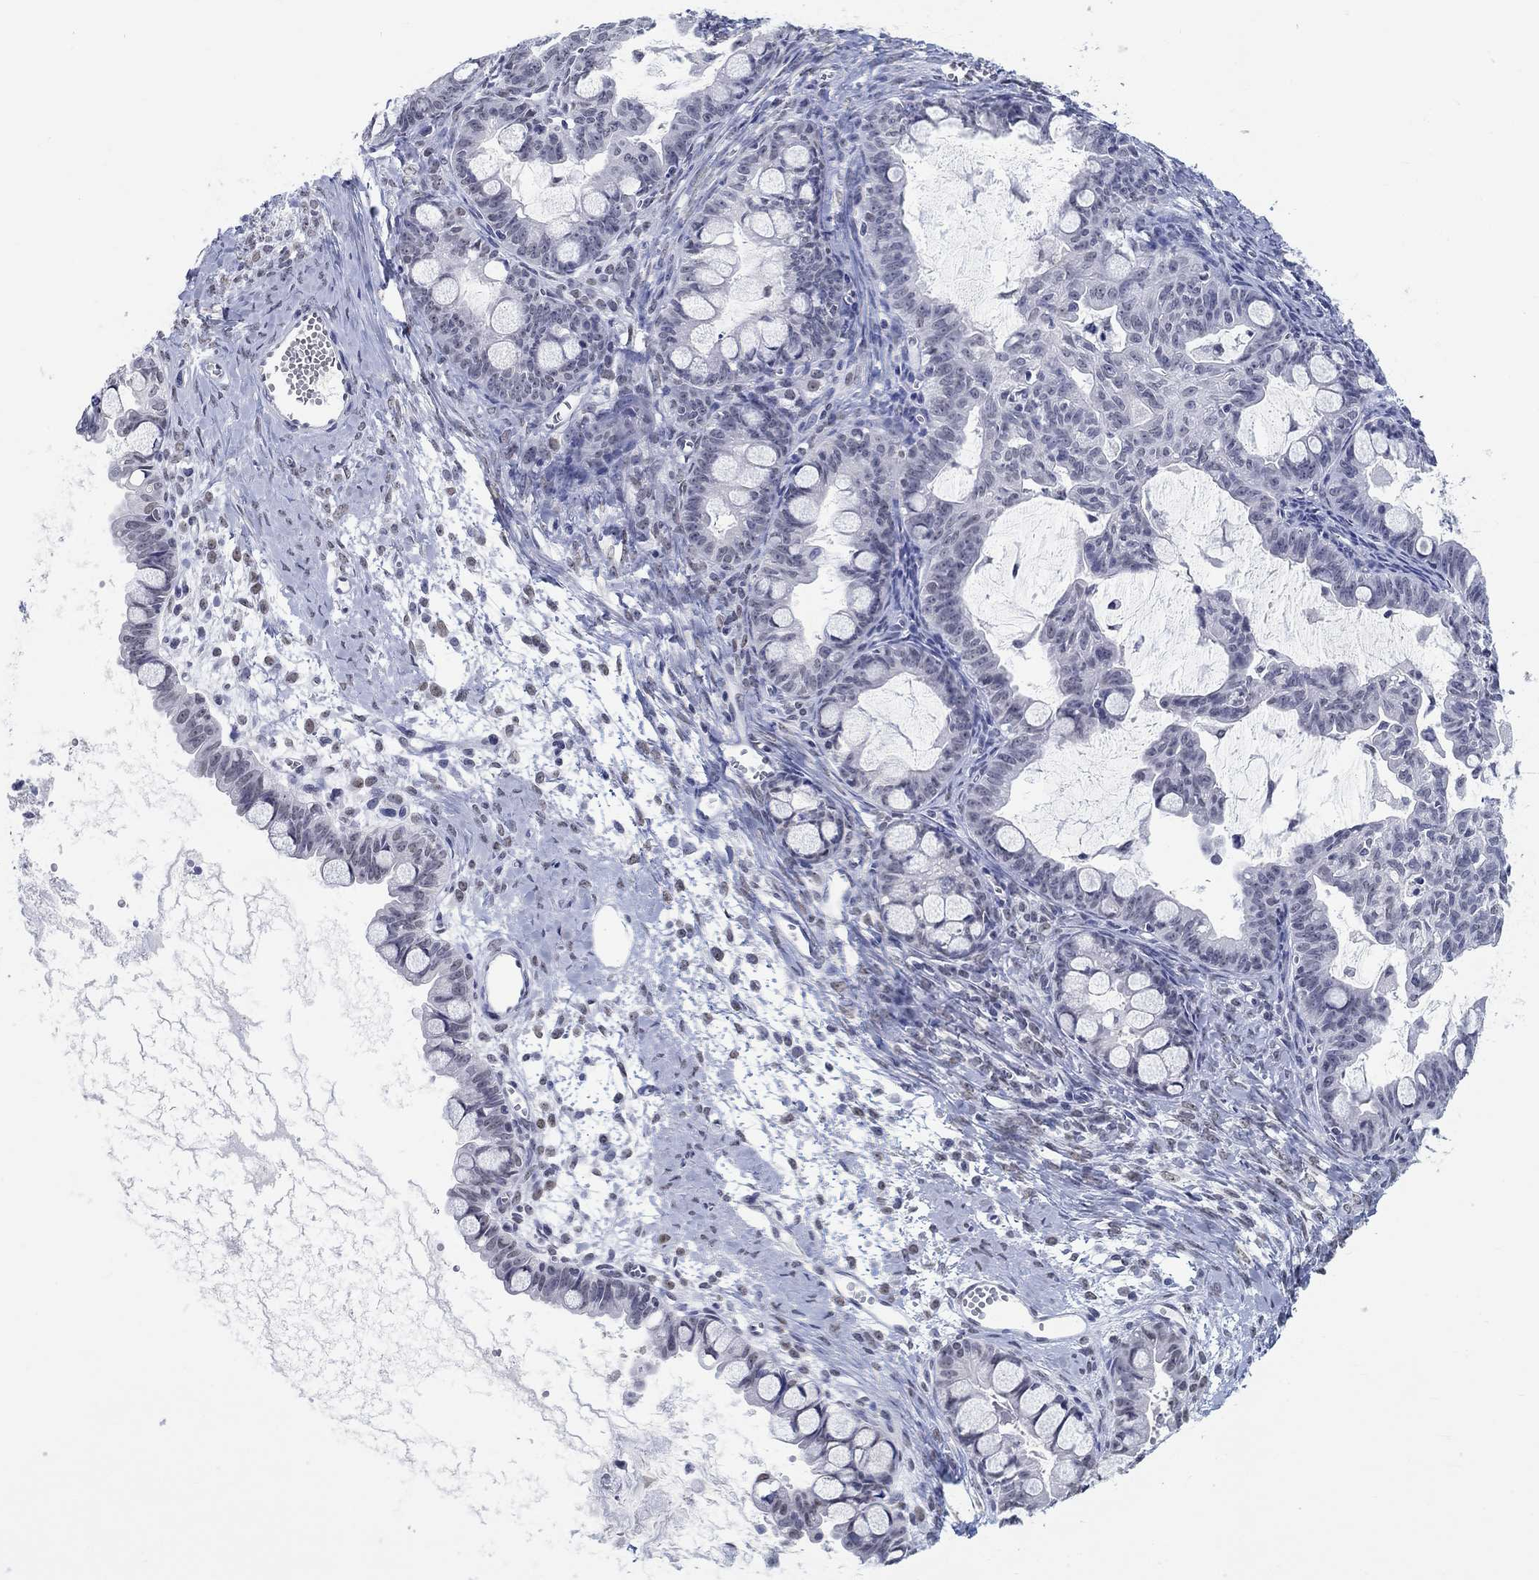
{"staining": {"intensity": "negative", "quantity": "none", "location": "none"}, "tissue": "ovarian cancer", "cell_type": "Tumor cells", "image_type": "cancer", "snomed": [{"axis": "morphology", "description": "Cystadenocarcinoma, mucinous, NOS"}, {"axis": "topography", "description": "Ovary"}], "caption": "Tumor cells show no significant protein expression in ovarian cancer.", "gene": "ANKS1B", "patient": {"sex": "female", "age": 63}}